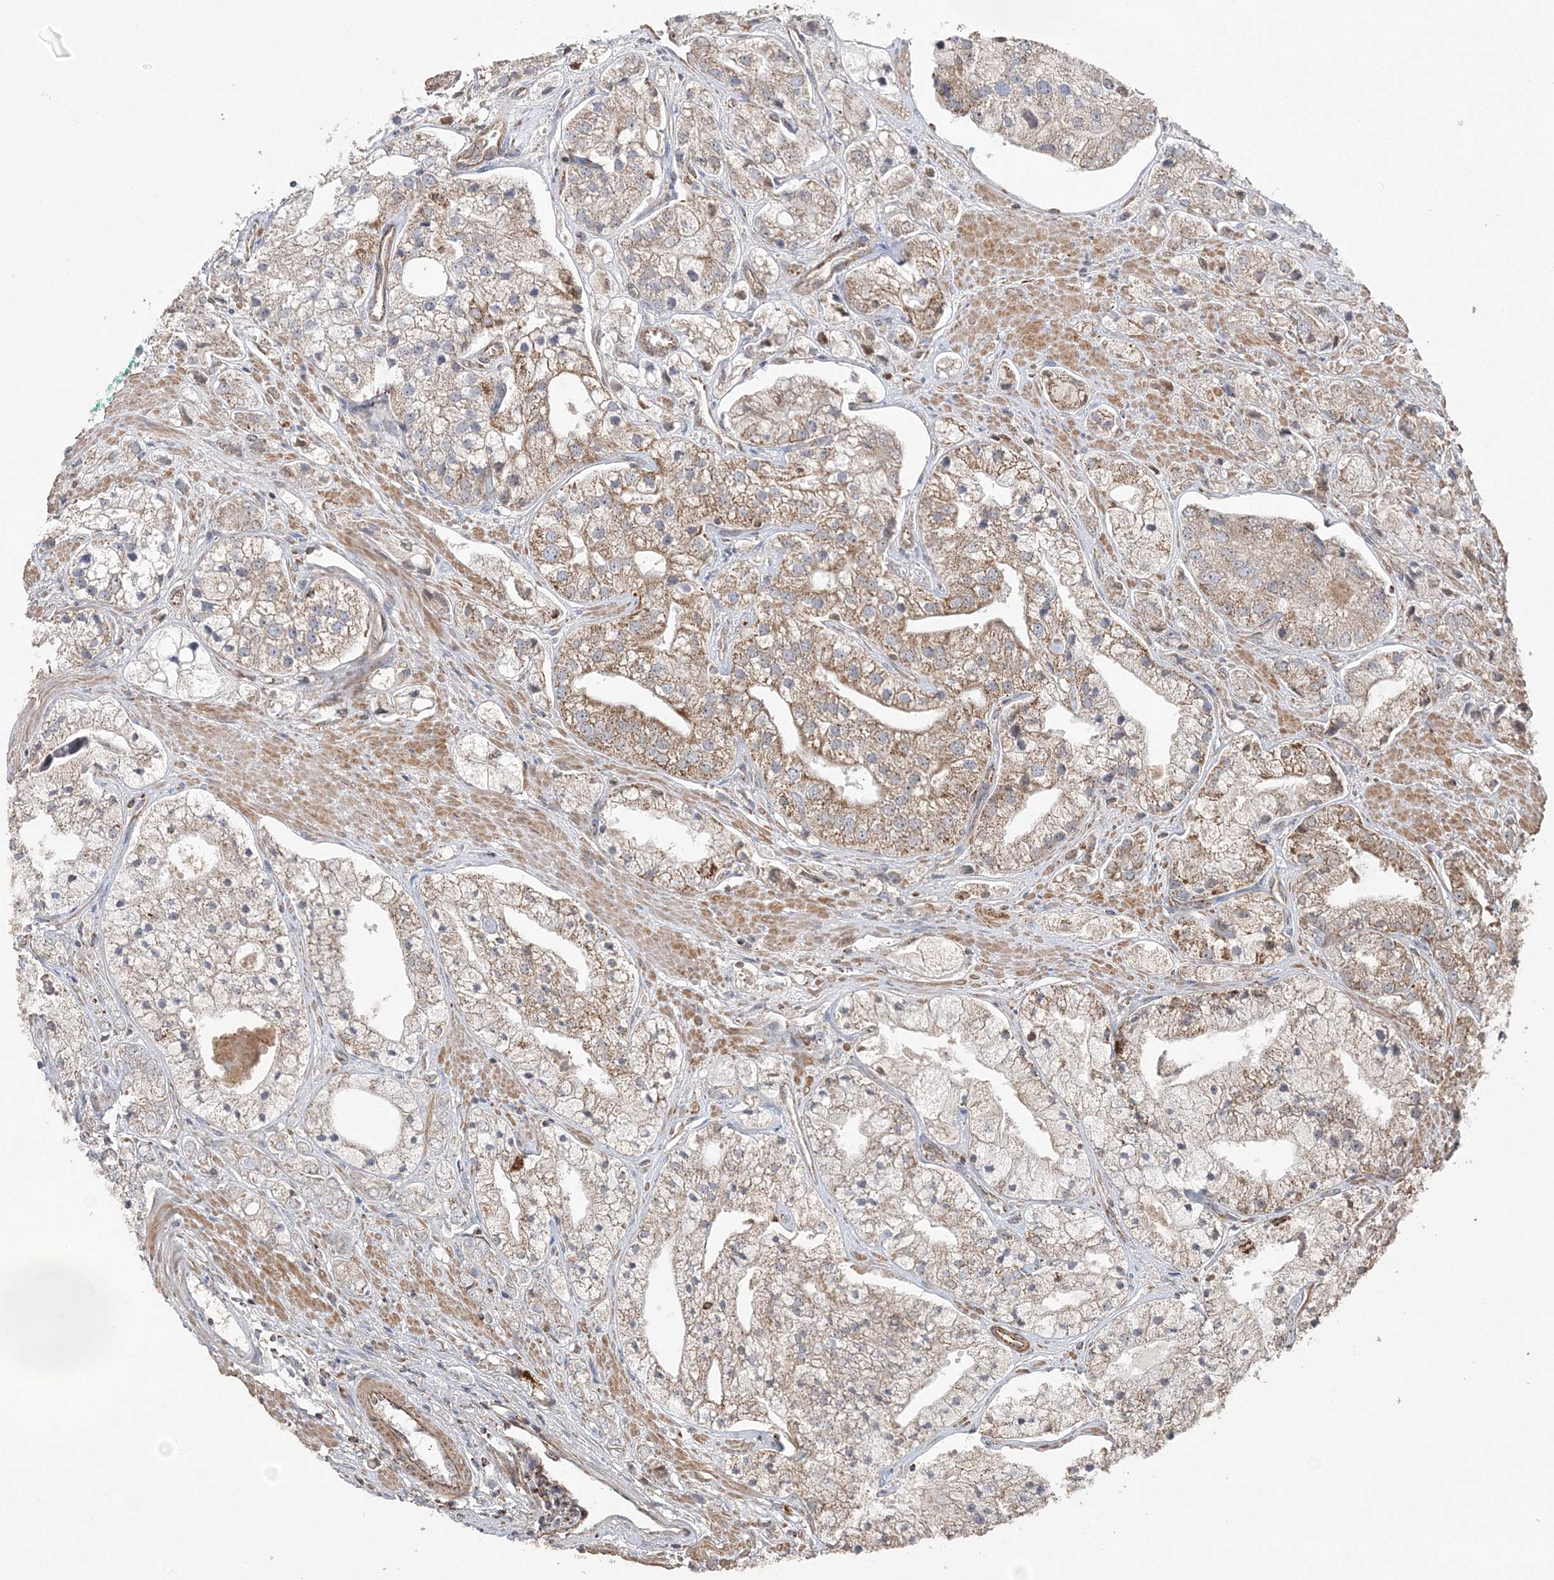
{"staining": {"intensity": "moderate", "quantity": "25%-75%", "location": "cytoplasmic/membranous"}, "tissue": "prostate cancer", "cell_type": "Tumor cells", "image_type": "cancer", "snomed": [{"axis": "morphology", "description": "Adenocarcinoma, High grade"}, {"axis": "topography", "description": "Prostate"}], "caption": "Moderate cytoplasmic/membranous protein expression is present in approximately 25%-75% of tumor cells in prostate cancer.", "gene": "SCLT1", "patient": {"sex": "male", "age": 50}}